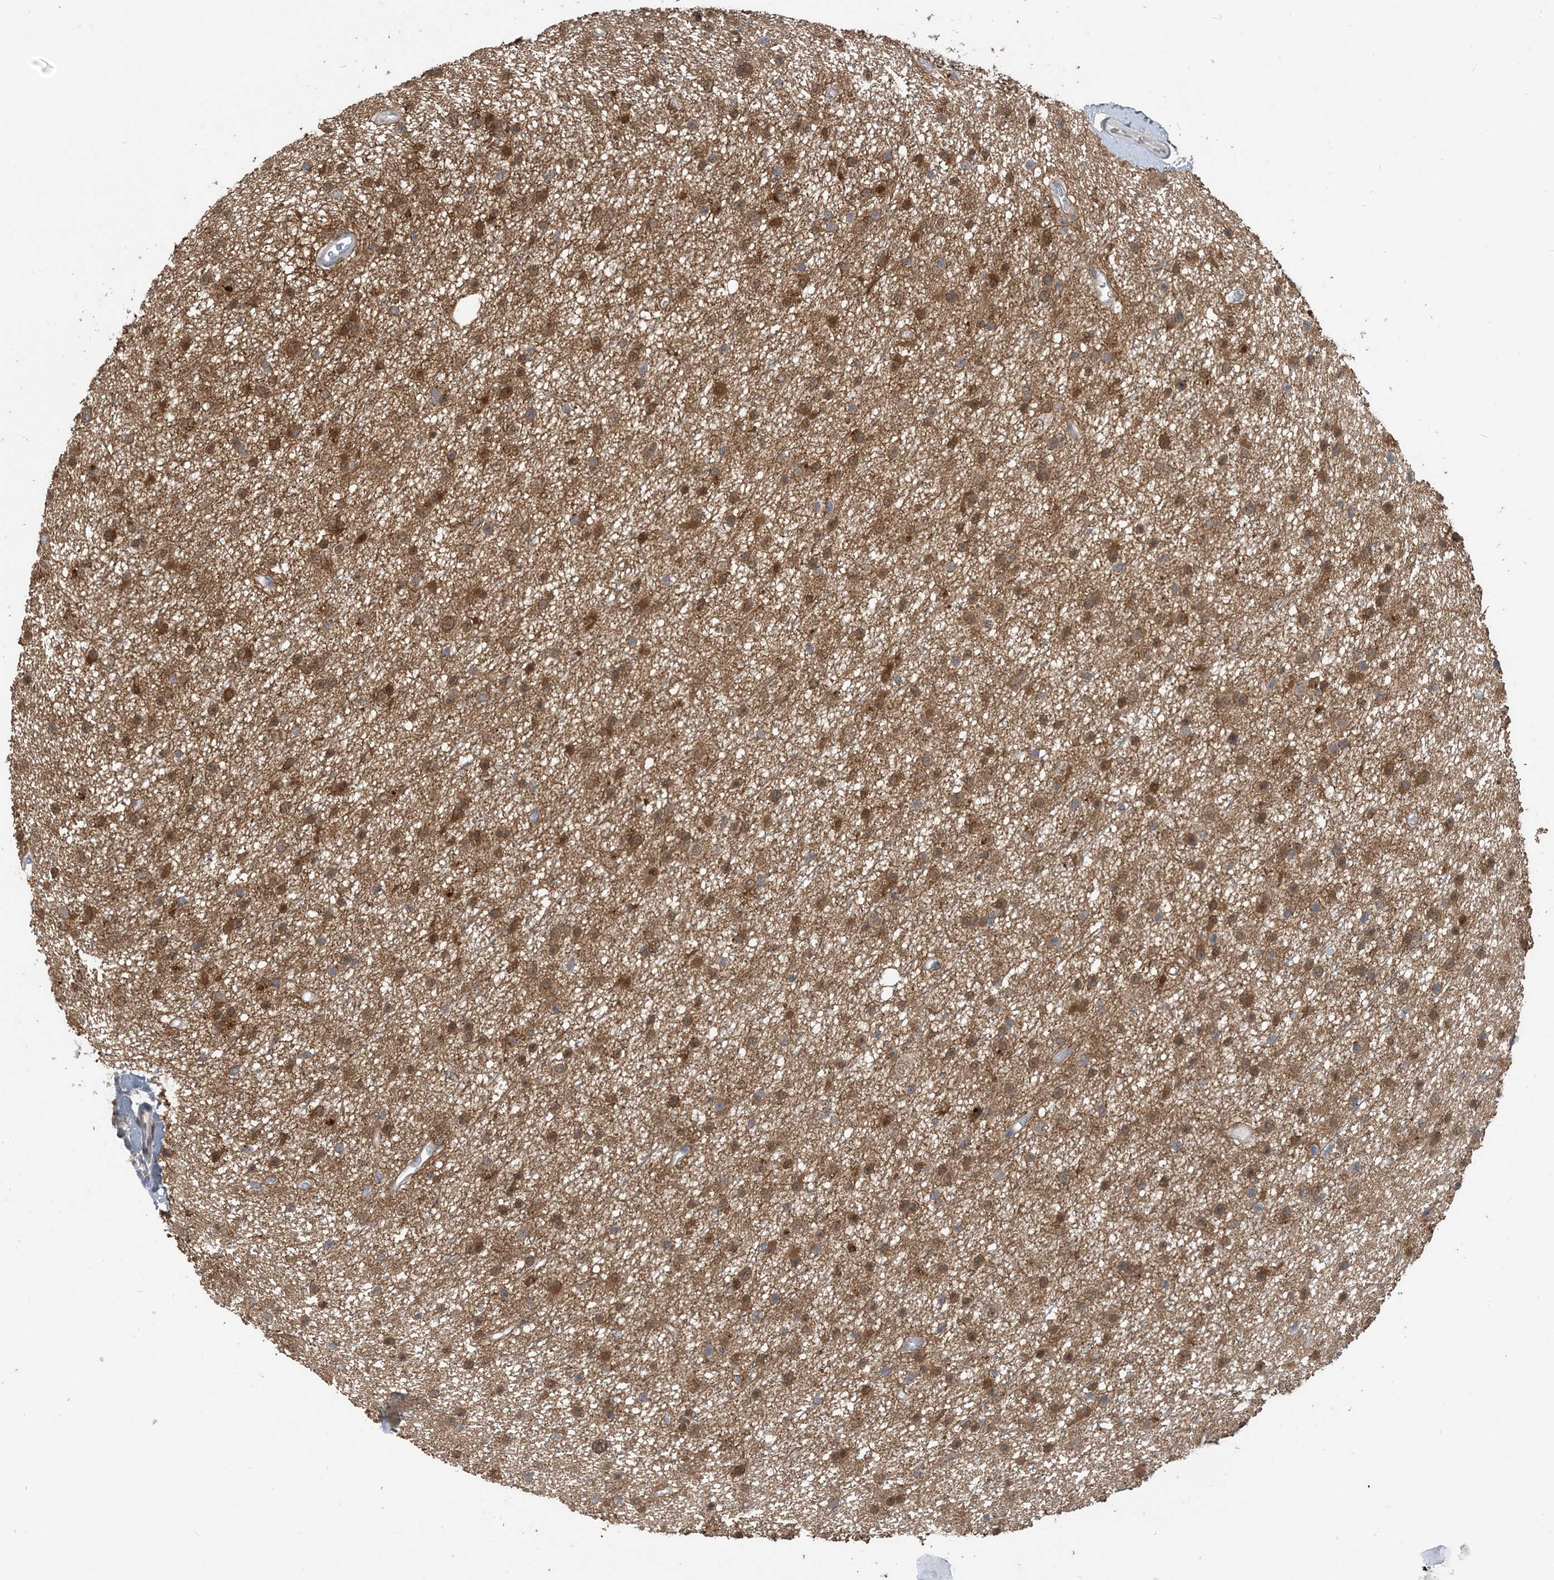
{"staining": {"intensity": "moderate", "quantity": ">75%", "location": "cytoplasmic/membranous"}, "tissue": "glioma", "cell_type": "Tumor cells", "image_type": "cancer", "snomed": [{"axis": "morphology", "description": "Glioma, malignant, Low grade"}, {"axis": "topography", "description": "Cerebral cortex"}], "caption": "This micrograph reveals IHC staining of glioma, with medium moderate cytoplasmic/membranous positivity in about >75% of tumor cells.", "gene": "ZC3H12A", "patient": {"sex": "female", "age": 39}}